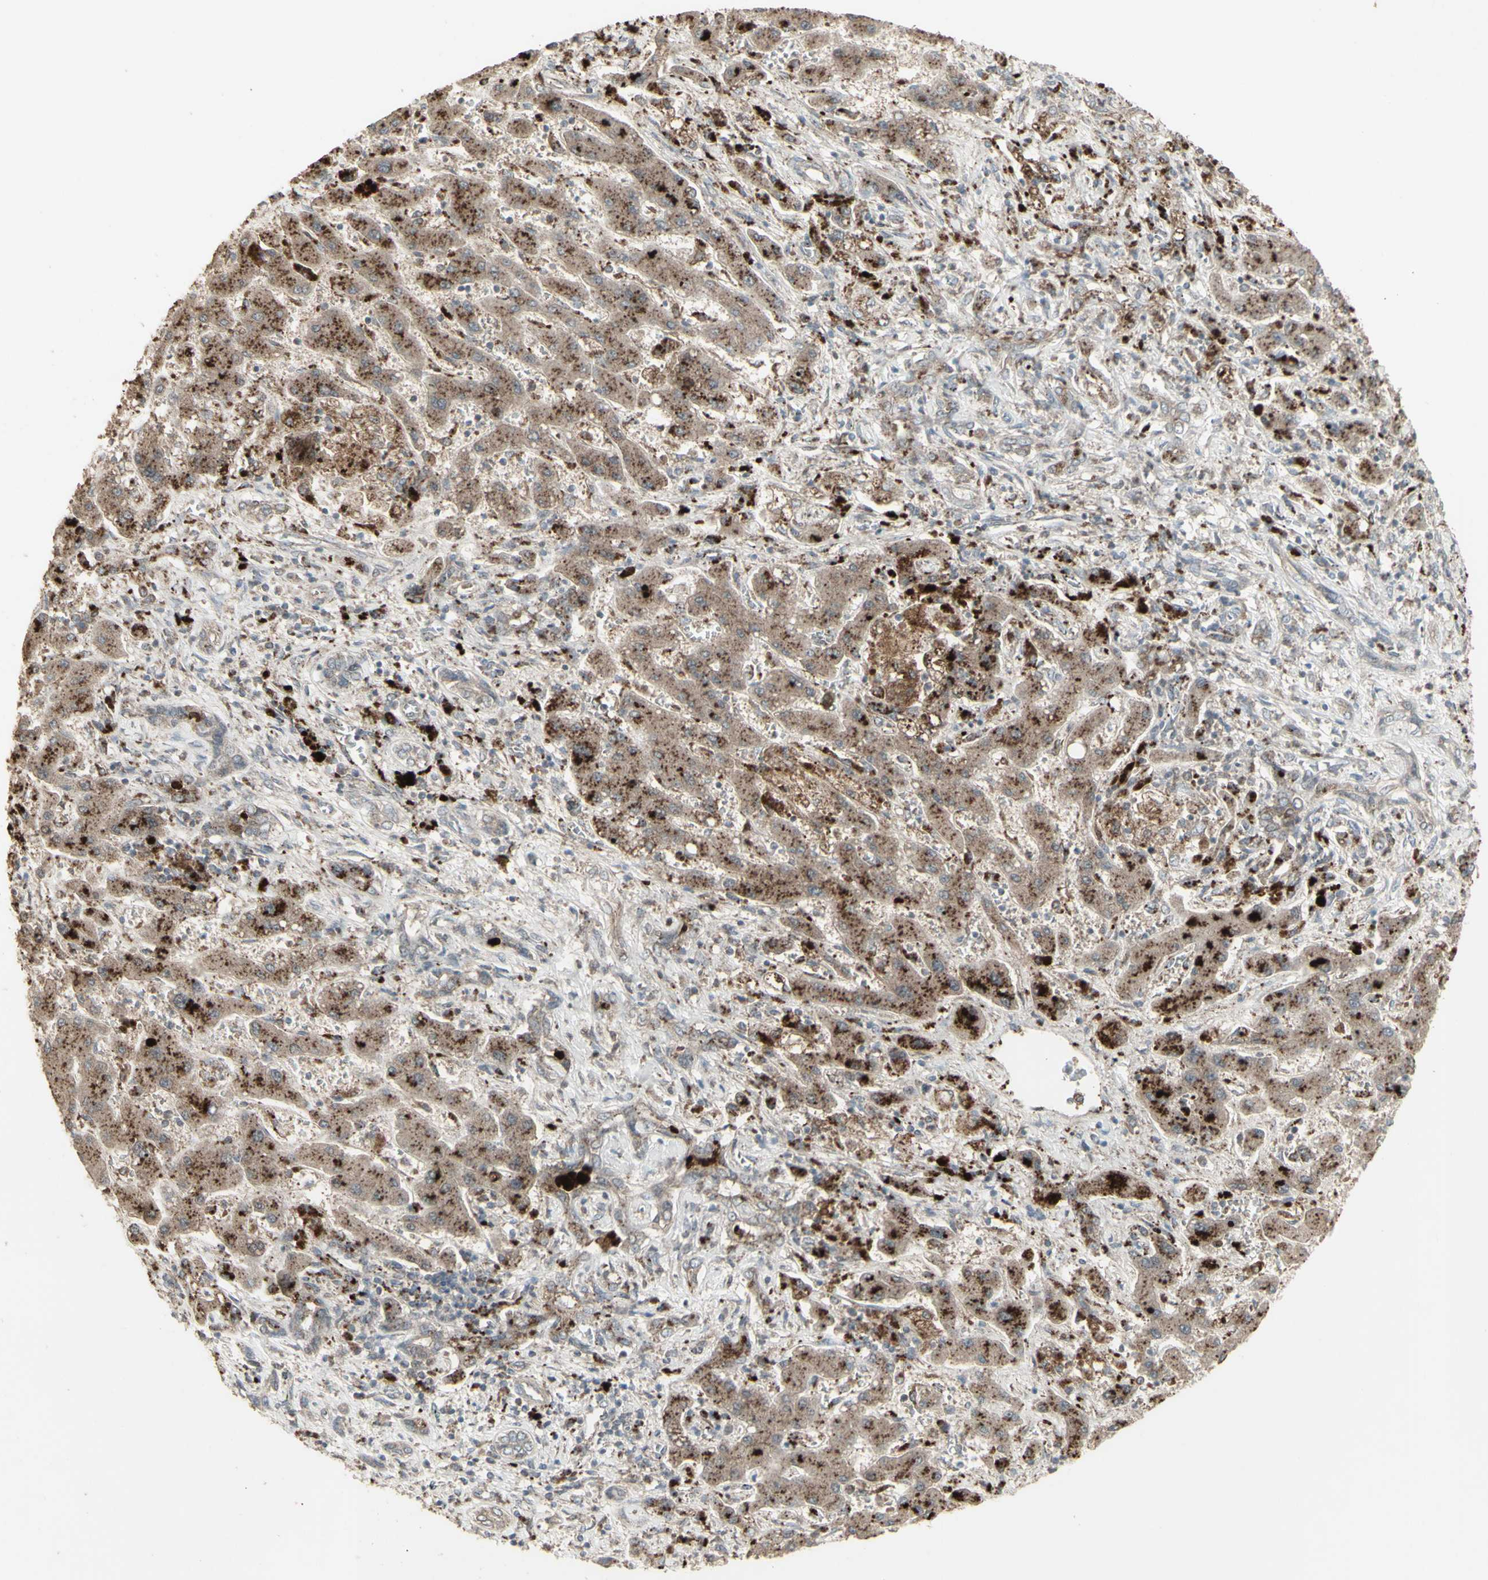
{"staining": {"intensity": "moderate", "quantity": ">75%", "location": "cytoplasmic/membranous"}, "tissue": "liver cancer", "cell_type": "Tumor cells", "image_type": "cancer", "snomed": [{"axis": "morphology", "description": "Cholangiocarcinoma"}, {"axis": "topography", "description": "Liver"}], "caption": "A brown stain labels moderate cytoplasmic/membranous staining of a protein in human liver cancer (cholangiocarcinoma) tumor cells.", "gene": "RNASEL", "patient": {"sex": "male", "age": 50}}